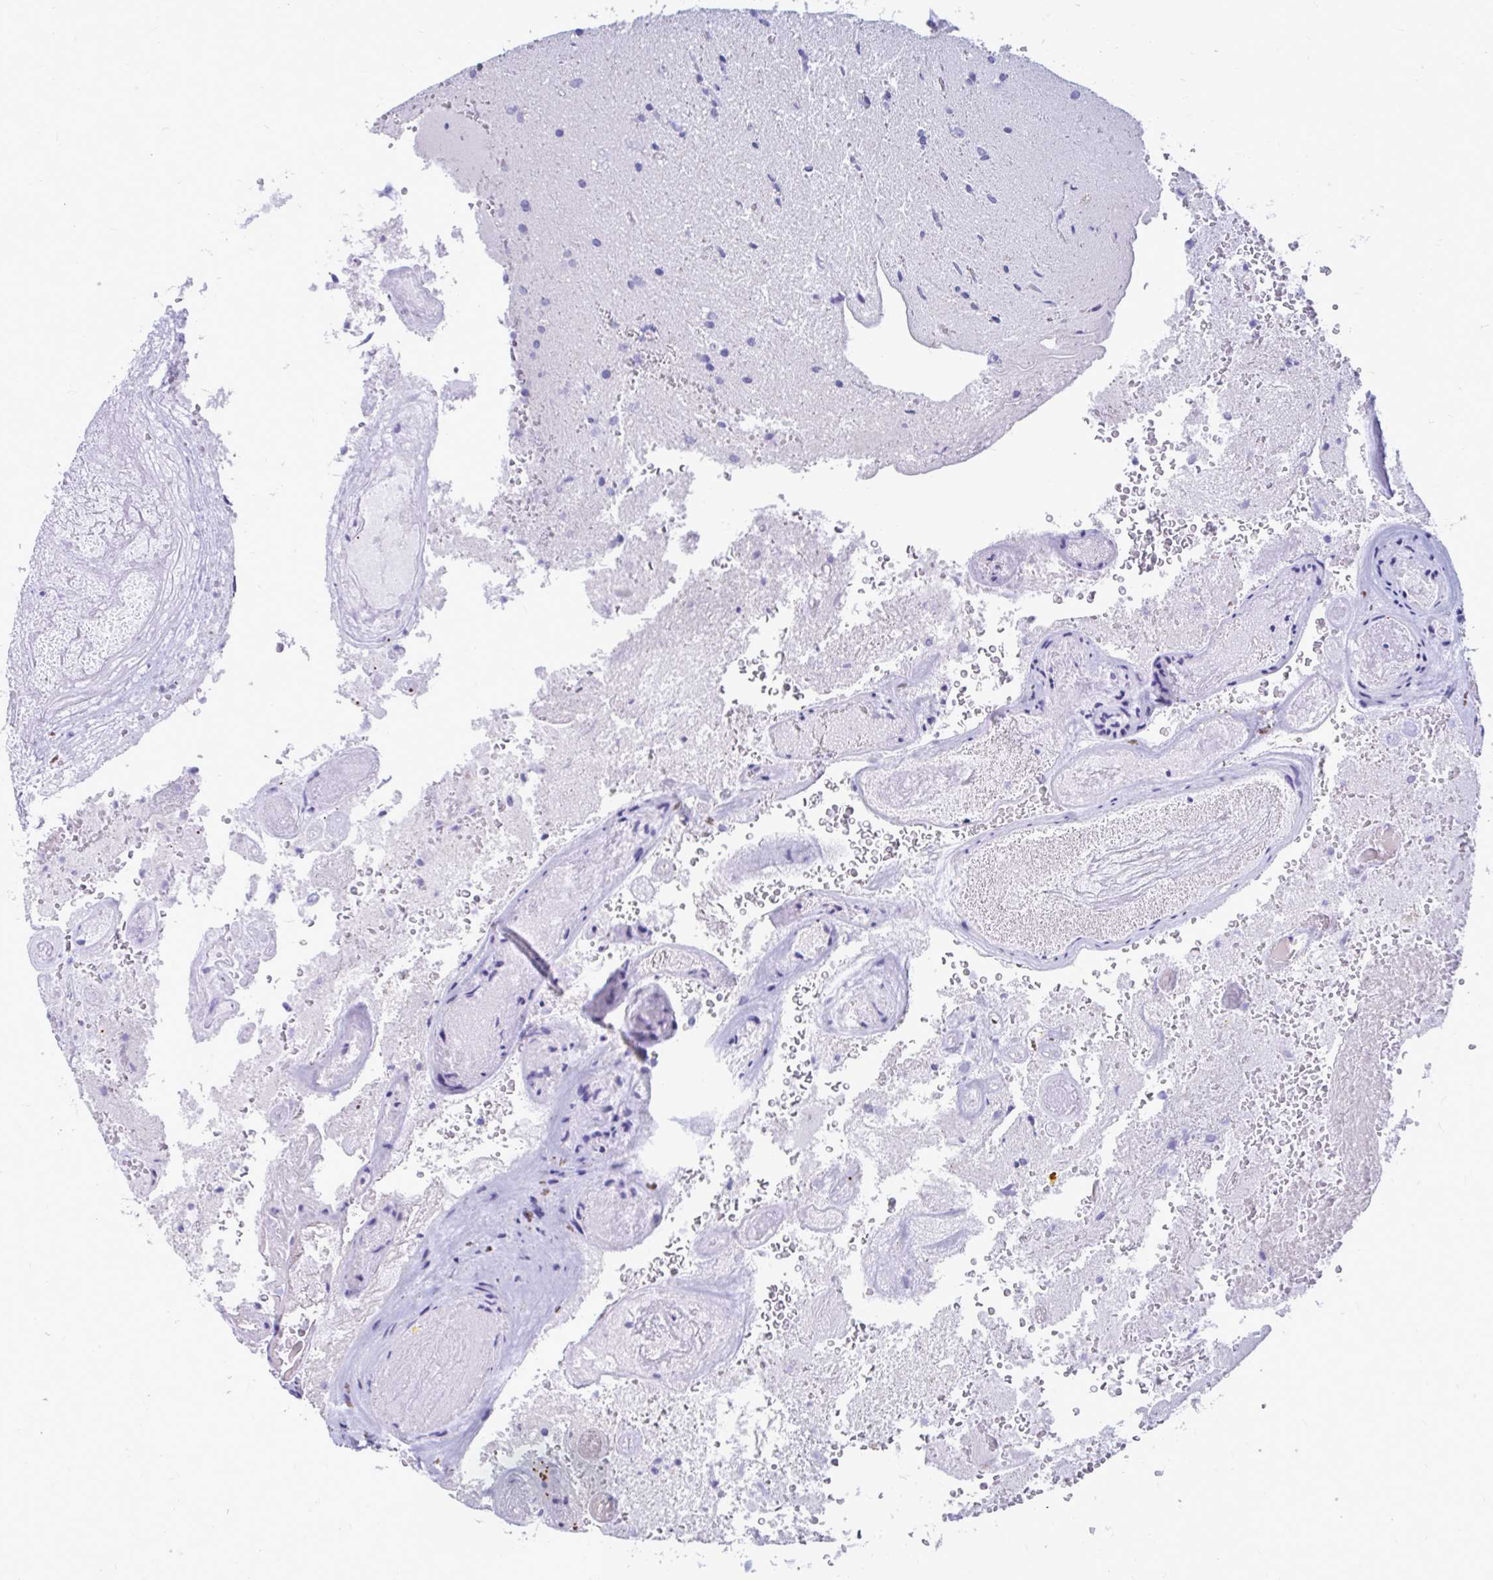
{"staining": {"intensity": "negative", "quantity": "none", "location": "none"}, "tissue": "glioma", "cell_type": "Tumor cells", "image_type": "cancer", "snomed": [{"axis": "morphology", "description": "Glioma, malignant, High grade"}, {"axis": "topography", "description": "Brain"}], "caption": "Tumor cells are negative for protein expression in human glioma.", "gene": "OR10R2", "patient": {"sex": "female", "age": 74}}